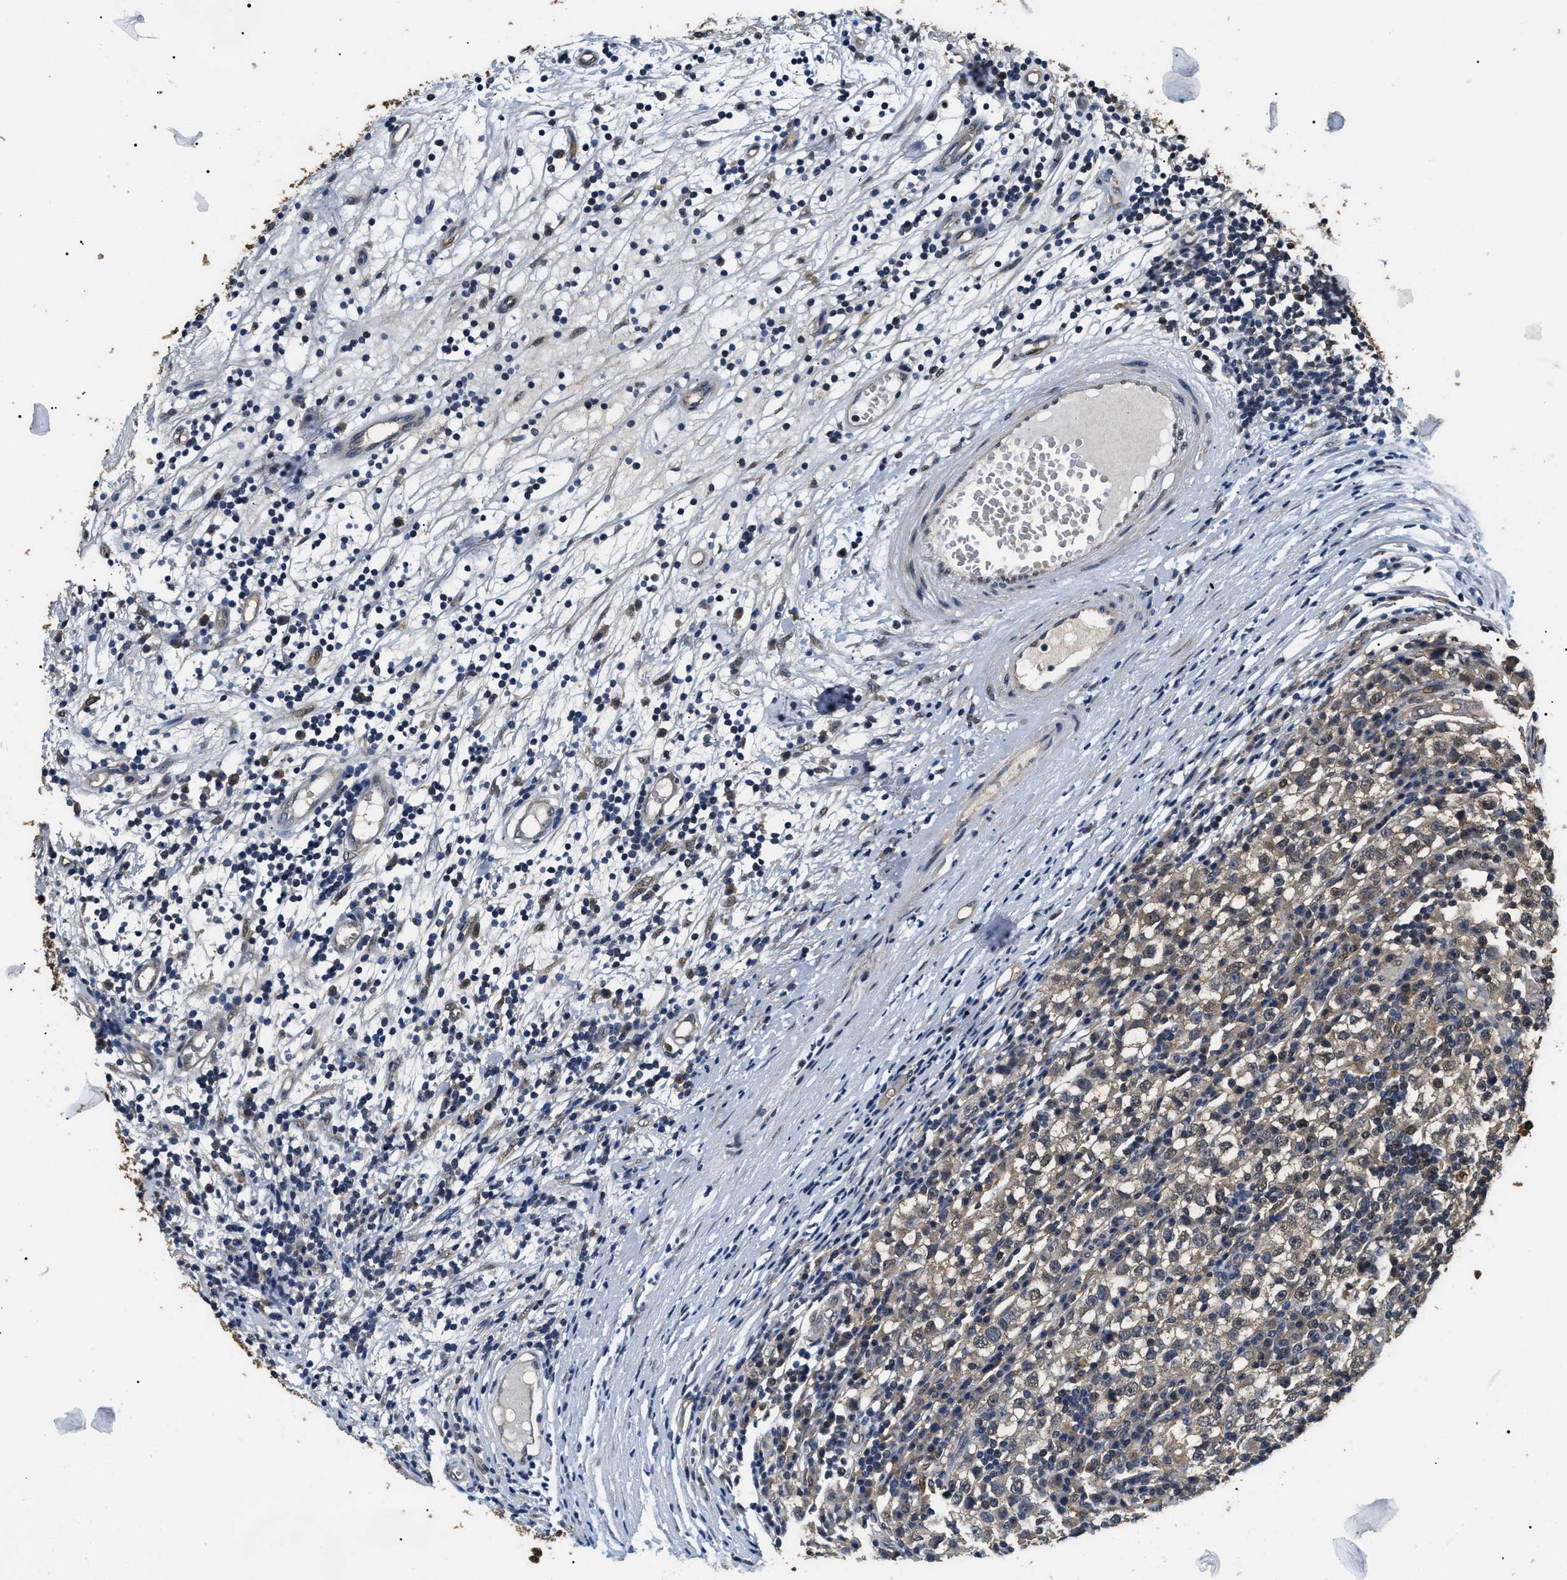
{"staining": {"intensity": "weak", "quantity": "25%-75%", "location": "nuclear"}, "tissue": "testis cancer", "cell_type": "Tumor cells", "image_type": "cancer", "snomed": [{"axis": "morphology", "description": "Seminoma, NOS"}, {"axis": "topography", "description": "Testis"}], "caption": "Testis seminoma stained for a protein (brown) exhibits weak nuclear positive positivity in approximately 25%-75% of tumor cells.", "gene": "PSMD8", "patient": {"sex": "male", "age": 65}}